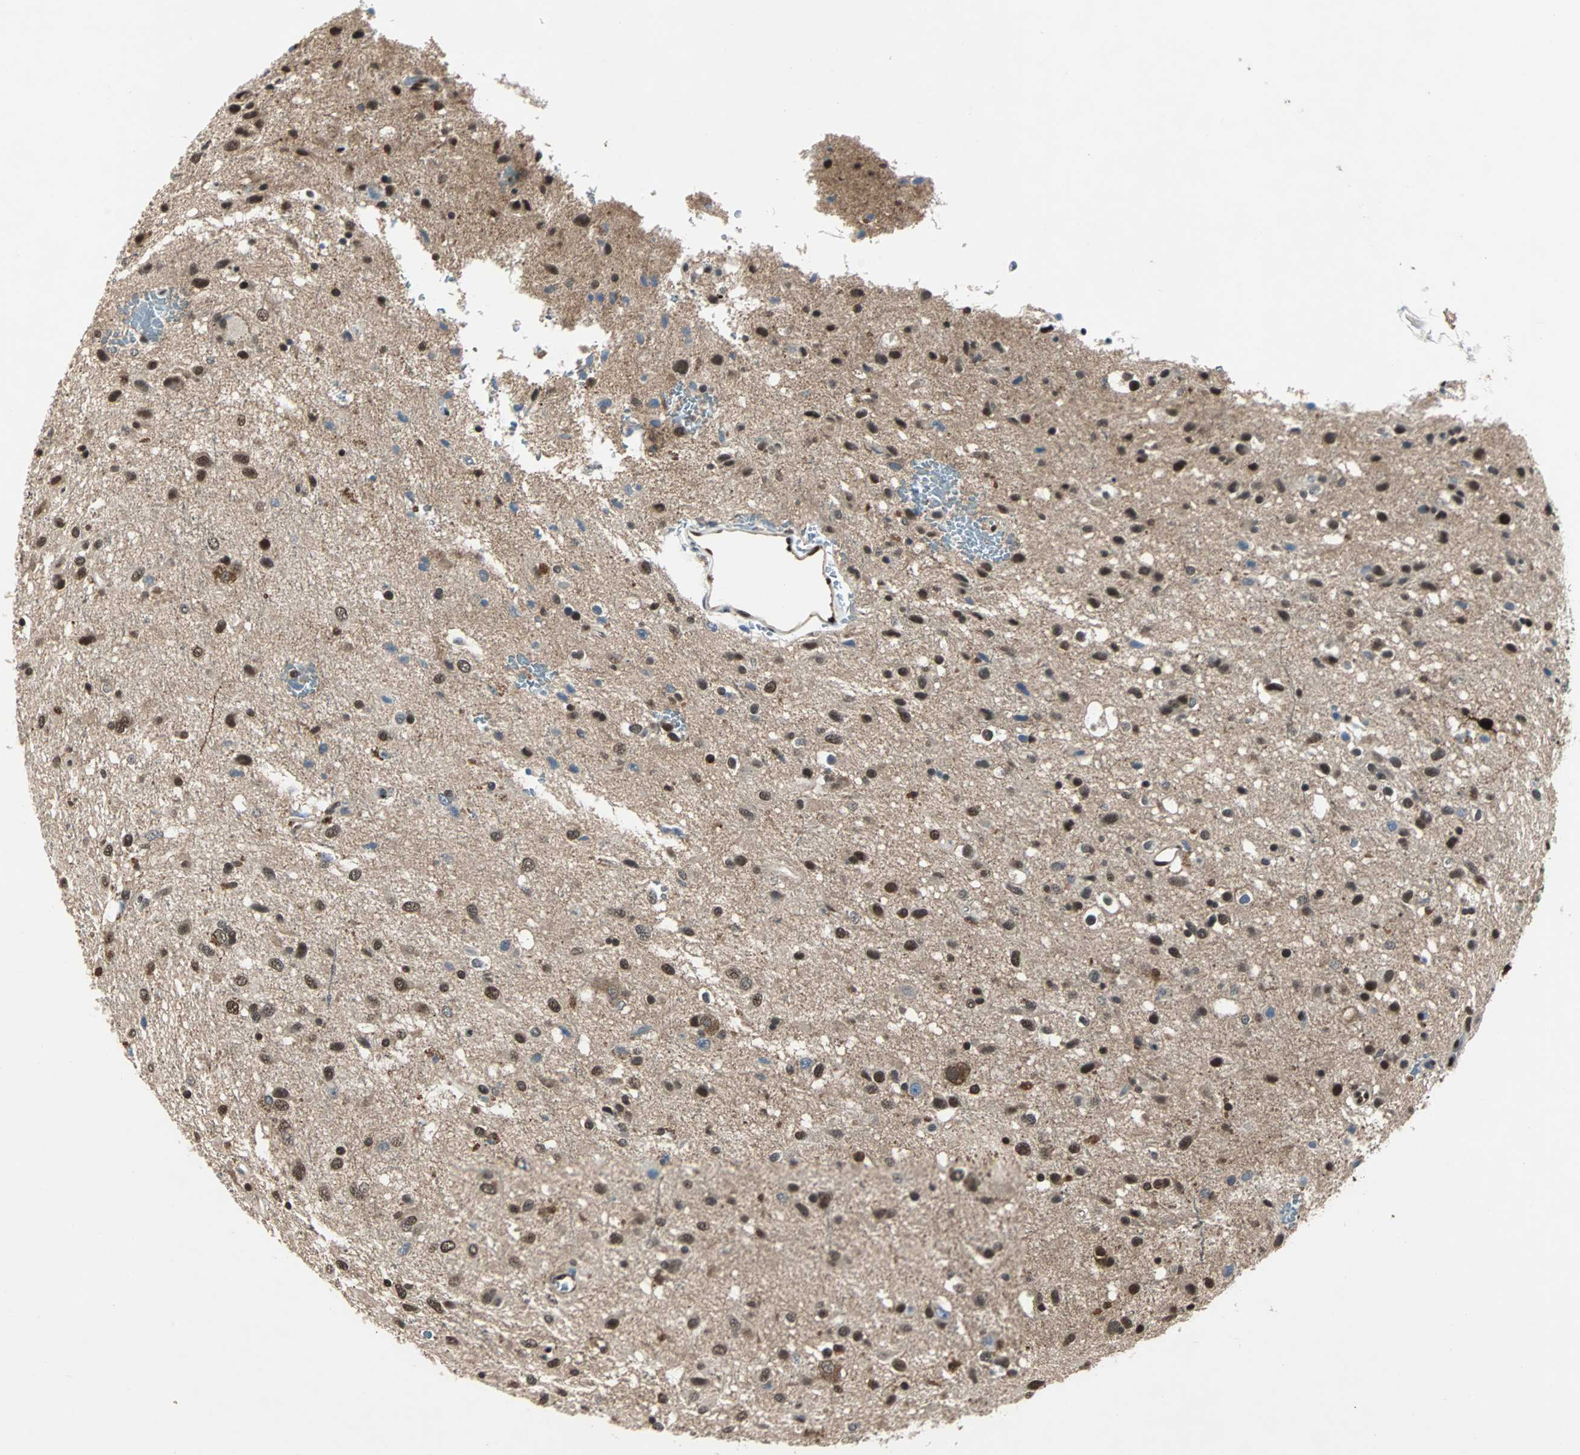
{"staining": {"intensity": "strong", "quantity": ">75%", "location": "cytoplasmic/membranous,nuclear"}, "tissue": "glioma", "cell_type": "Tumor cells", "image_type": "cancer", "snomed": [{"axis": "morphology", "description": "Glioma, malignant, Low grade"}, {"axis": "topography", "description": "Brain"}], "caption": "Human glioma stained with a brown dye demonstrates strong cytoplasmic/membranous and nuclear positive expression in about >75% of tumor cells.", "gene": "ACLY", "patient": {"sex": "male", "age": 77}}